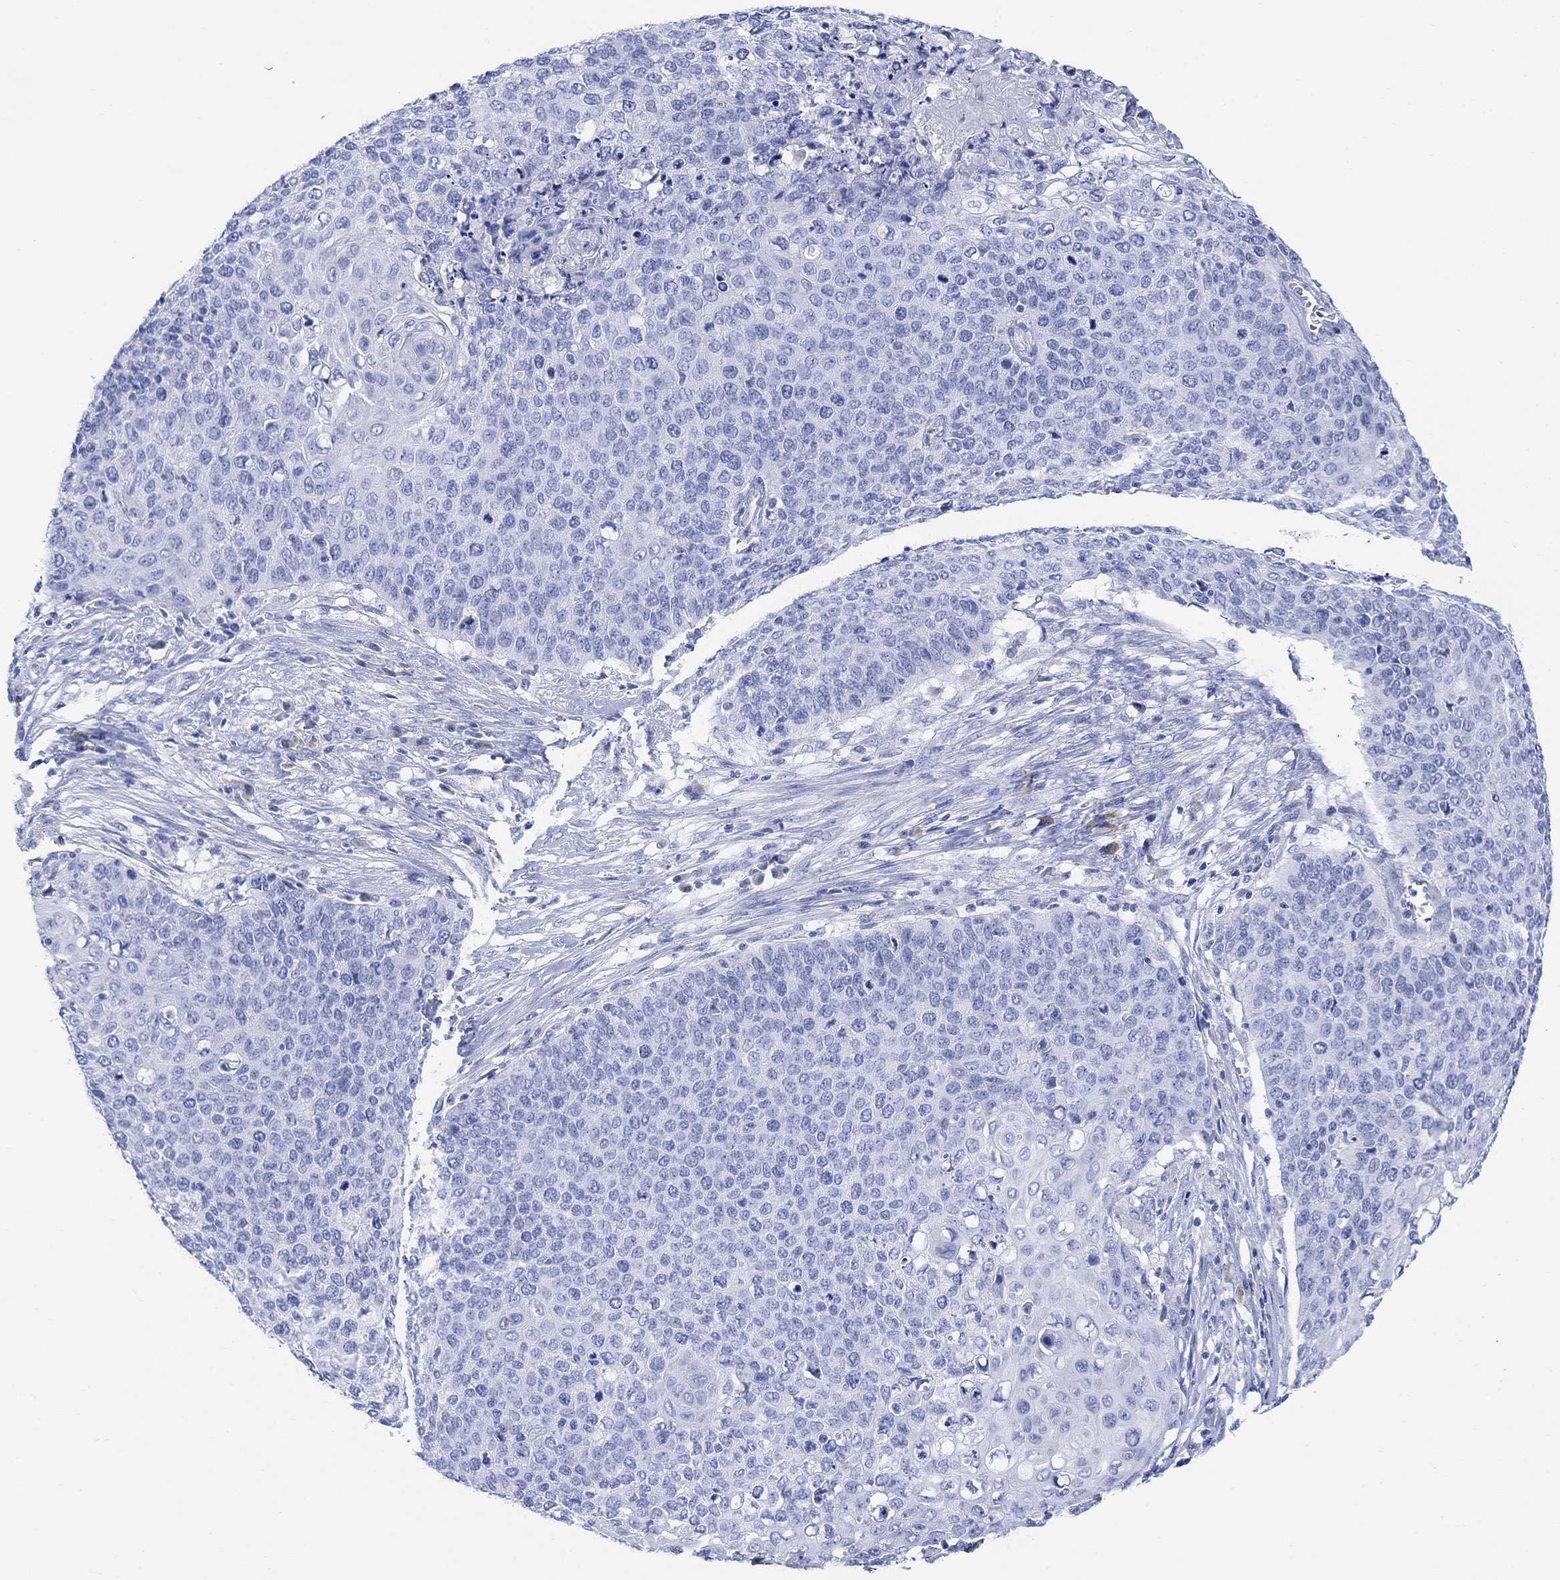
{"staining": {"intensity": "negative", "quantity": "none", "location": "none"}, "tissue": "cervical cancer", "cell_type": "Tumor cells", "image_type": "cancer", "snomed": [{"axis": "morphology", "description": "Squamous cell carcinoma, NOS"}, {"axis": "topography", "description": "Cervix"}], "caption": "Cervical squamous cell carcinoma was stained to show a protein in brown. There is no significant expression in tumor cells. (DAB IHC visualized using brightfield microscopy, high magnification).", "gene": "GNG13", "patient": {"sex": "female", "age": 39}}